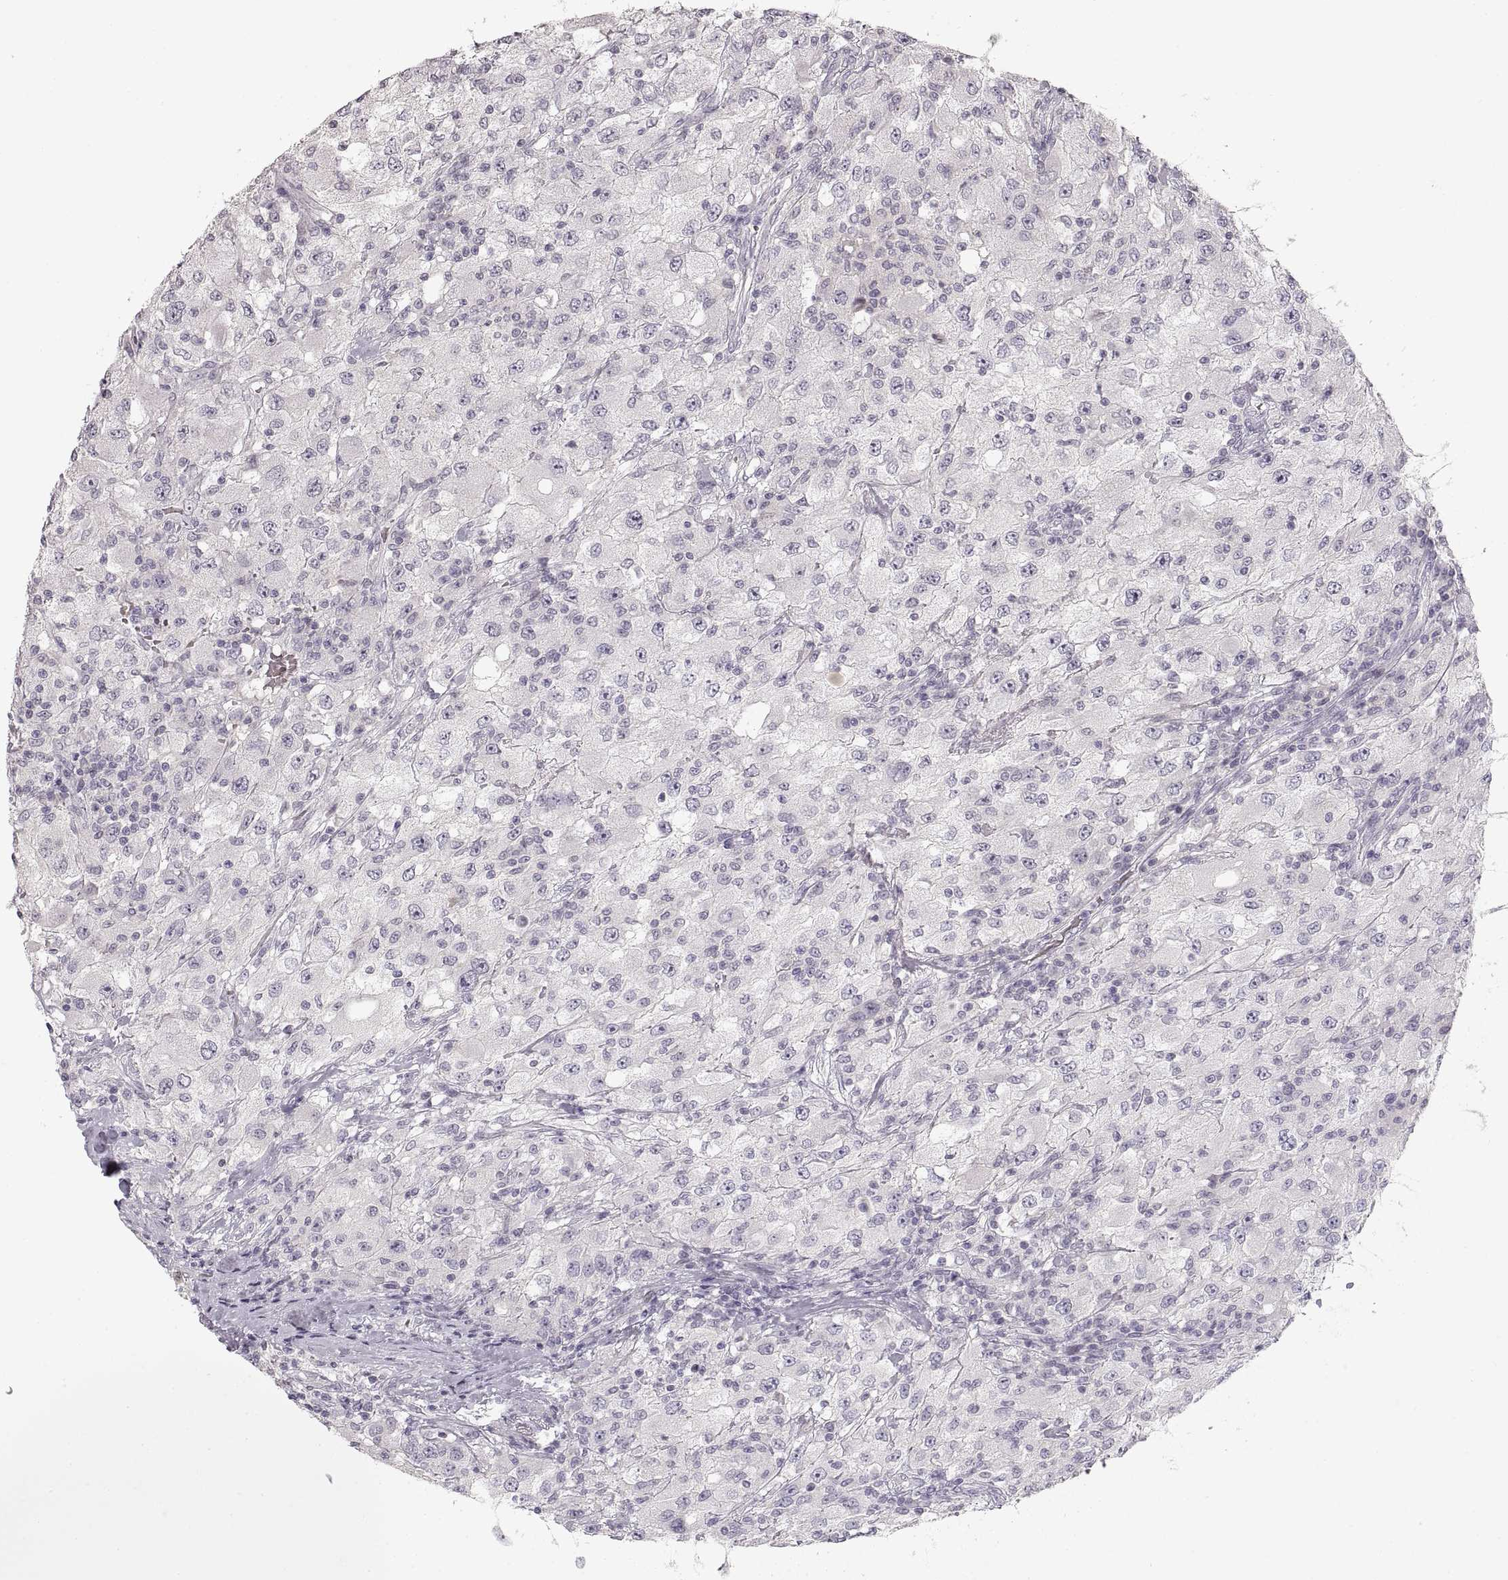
{"staining": {"intensity": "negative", "quantity": "none", "location": "none"}, "tissue": "renal cancer", "cell_type": "Tumor cells", "image_type": "cancer", "snomed": [{"axis": "morphology", "description": "Adenocarcinoma, NOS"}, {"axis": "topography", "description": "Kidney"}], "caption": "A photomicrograph of human adenocarcinoma (renal) is negative for staining in tumor cells.", "gene": "PCSK2", "patient": {"sex": "female", "age": 67}}